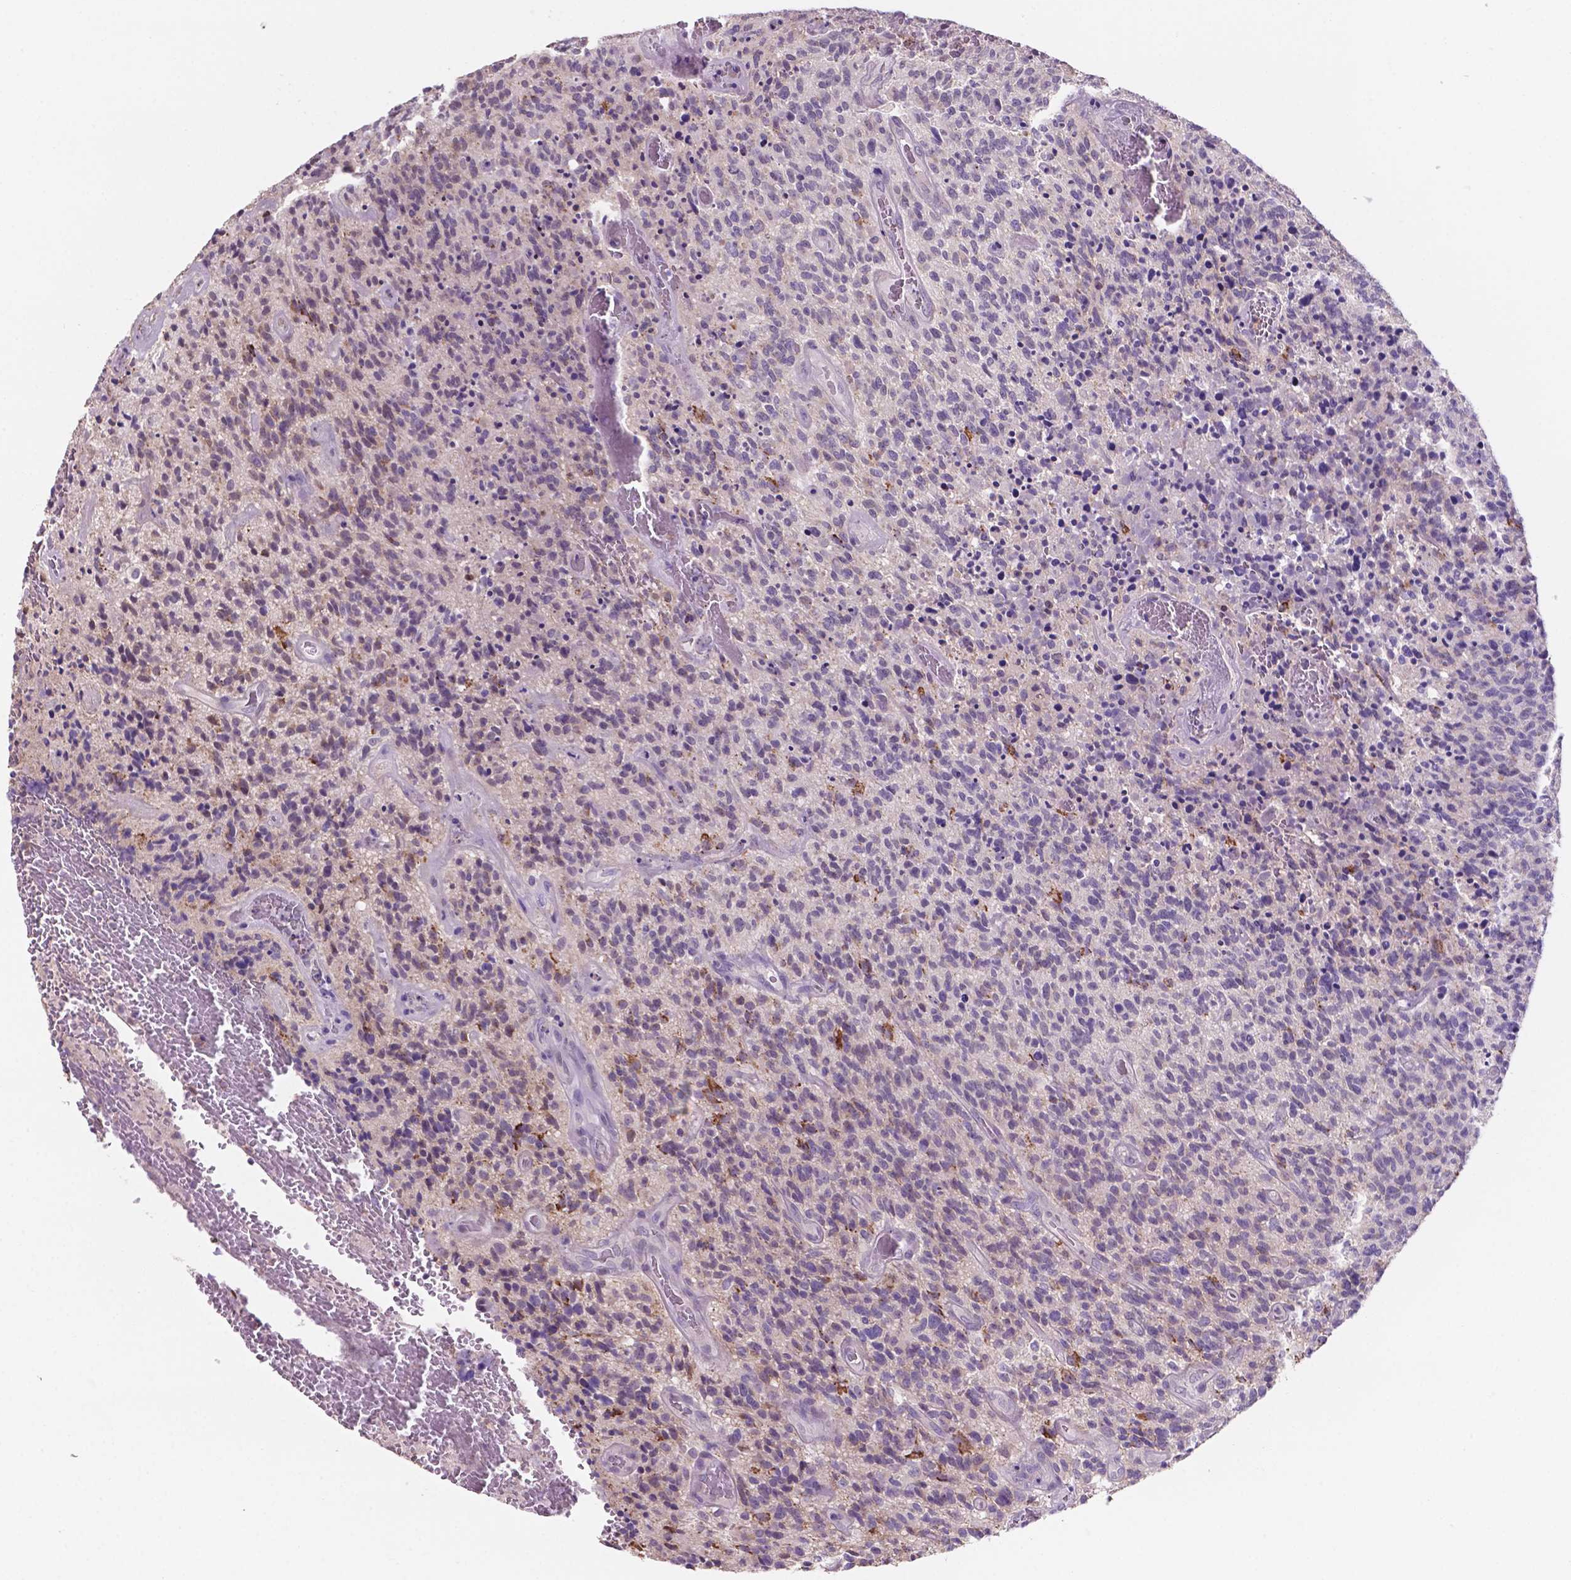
{"staining": {"intensity": "moderate", "quantity": "<25%", "location": "cytoplasmic/membranous"}, "tissue": "glioma", "cell_type": "Tumor cells", "image_type": "cancer", "snomed": [{"axis": "morphology", "description": "Glioma, malignant, High grade"}, {"axis": "topography", "description": "Brain"}], "caption": "Immunohistochemistry image of neoplastic tissue: human glioma stained using immunohistochemistry exhibits low levels of moderate protein expression localized specifically in the cytoplasmic/membranous of tumor cells, appearing as a cytoplasmic/membranous brown color.", "gene": "MKRN2OS", "patient": {"sex": "male", "age": 76}}